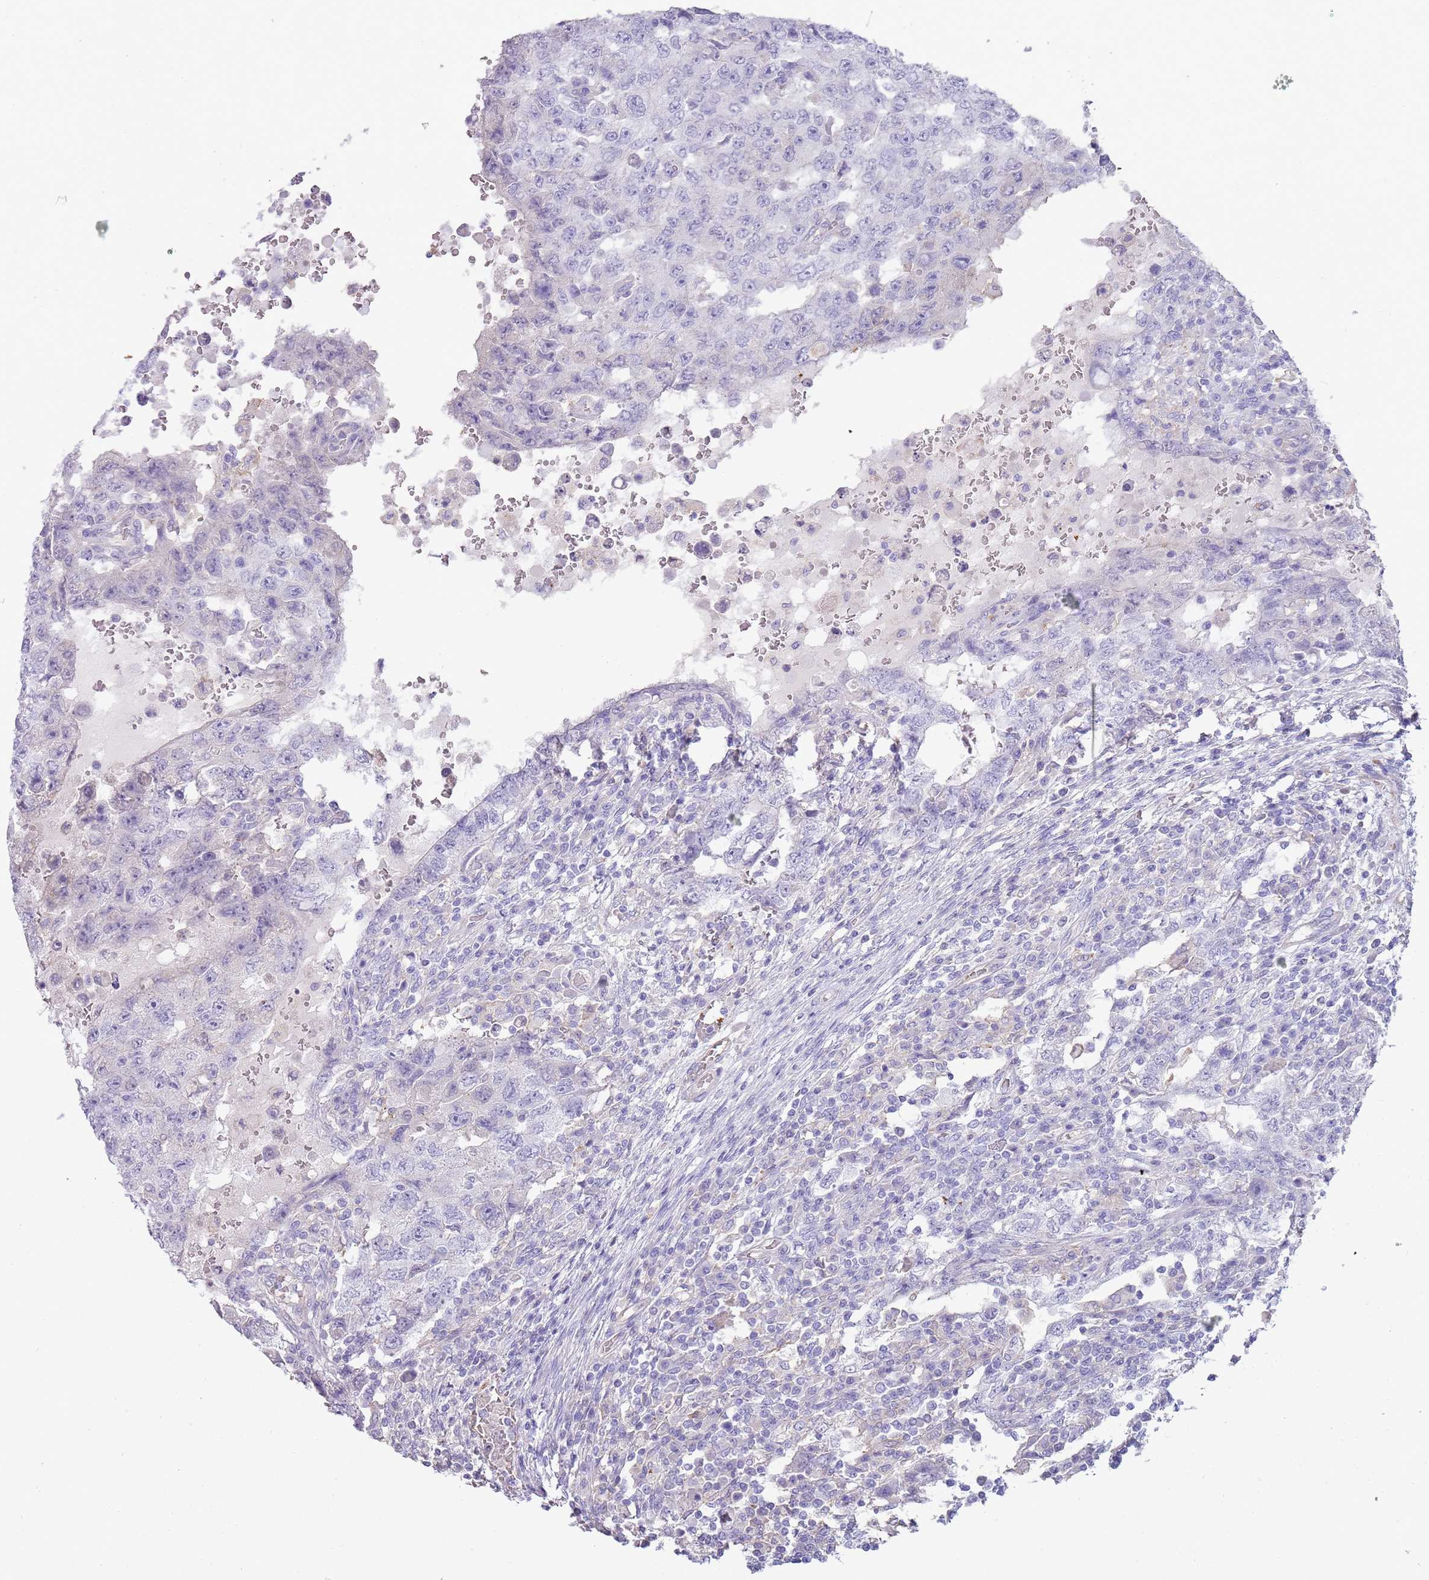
{"staining": {"intensity": "negative", "quantity": "none", "location": "none"}, "tissue": "testis cancer", "cell_type": "Tumor cells", "image_type": "cancer", "snomed": [{"axis": "morphology", "description": "Carcinoma, Embryonal, NOS"}, {"axis": "topography", "description": "Testis"}], "caption": "Protein analysis of testis embryonal carcinoma exhibits no significant staining in tumor cells.", "gene": "NBPF3", "patient": {"sex": "male", "age": 26}}